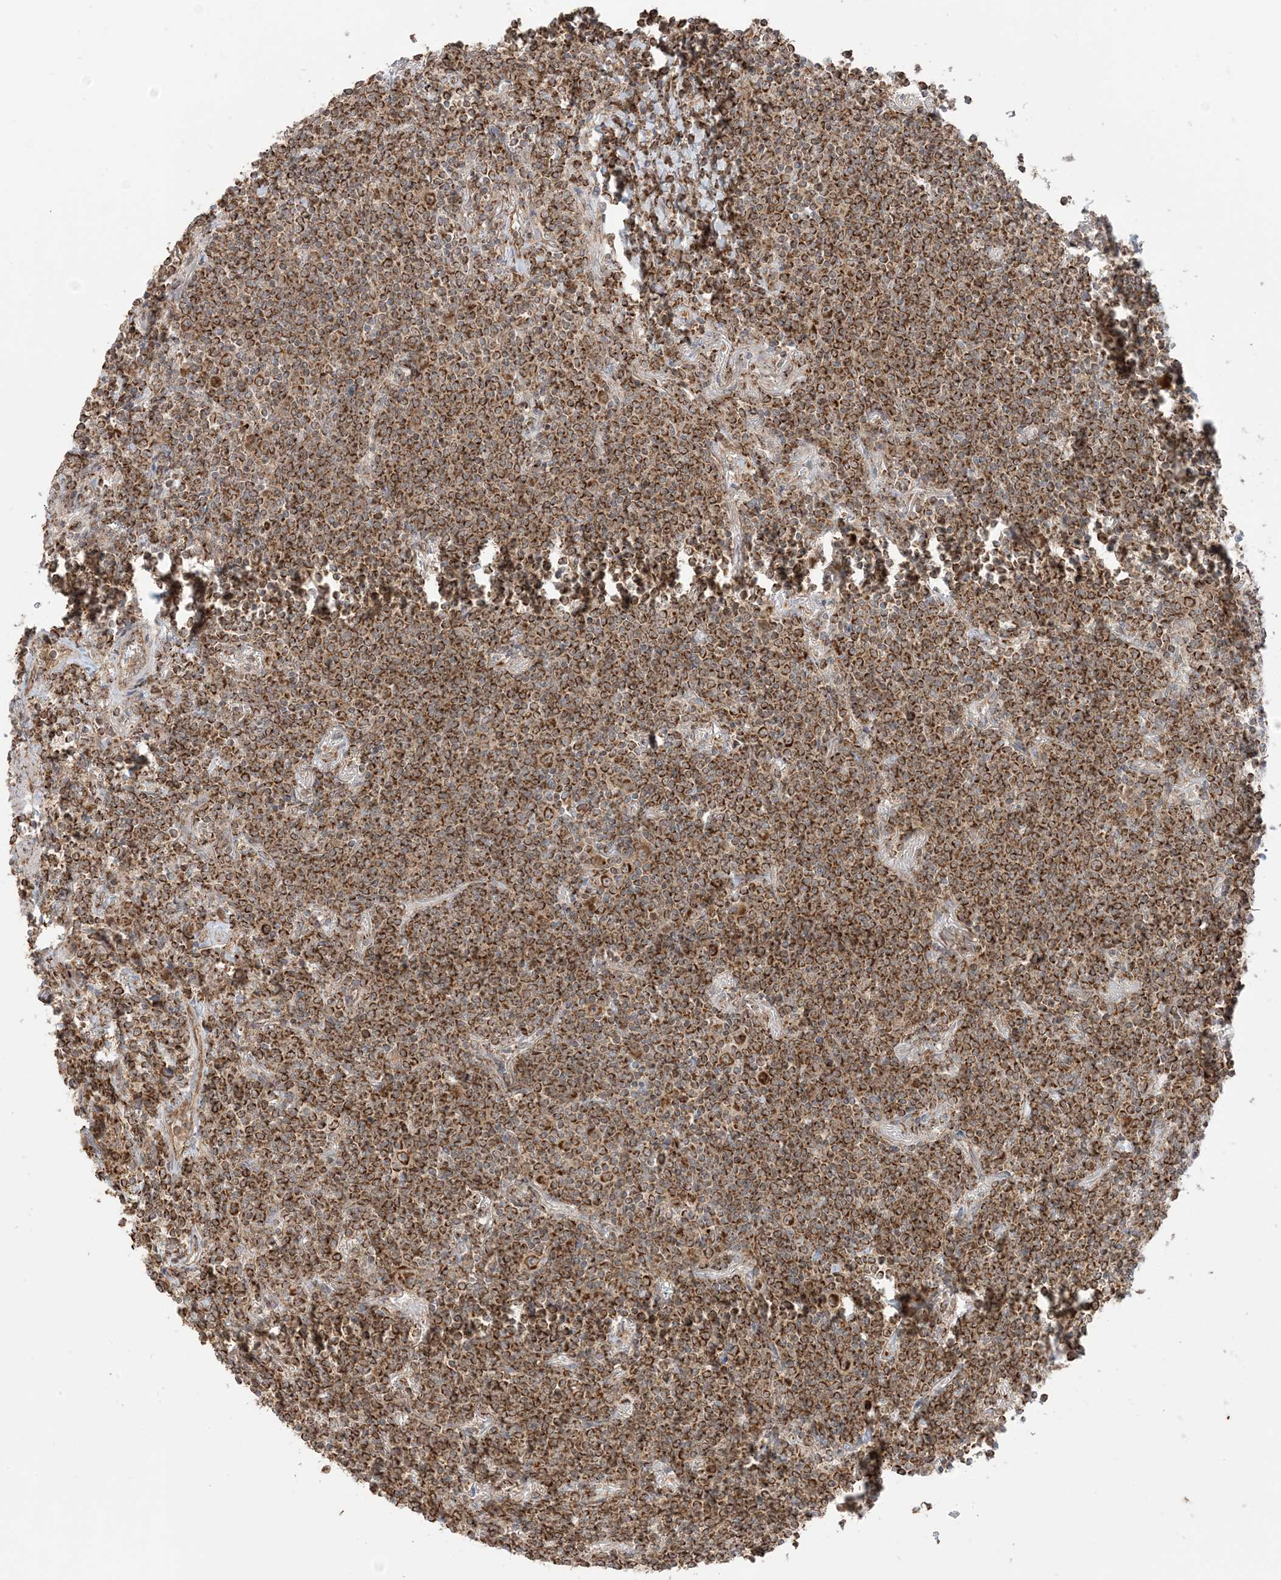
{"staining": {"intensity": "strong", "quantity": ">75%", "location": "cytoplasmic/membranous"}, "tissue": "lymphoma", "cell_type": "Tumor cells", "image_type": "cancer", "snomed": [{"axis": "morphology", "description": "Malignant lymphoma, non-Hodgkin's type, Low grade"}, {"axis": "topography", "description": "Lung"}], "caption": "Approximately >75% of tumor cells in lymphoma show strong cytoplasmic/membranous protein positivity as visualized by brown immunohistochemical staining.", "gene": "N4BP3", "patient": {"sex": "female", "age": 71}}